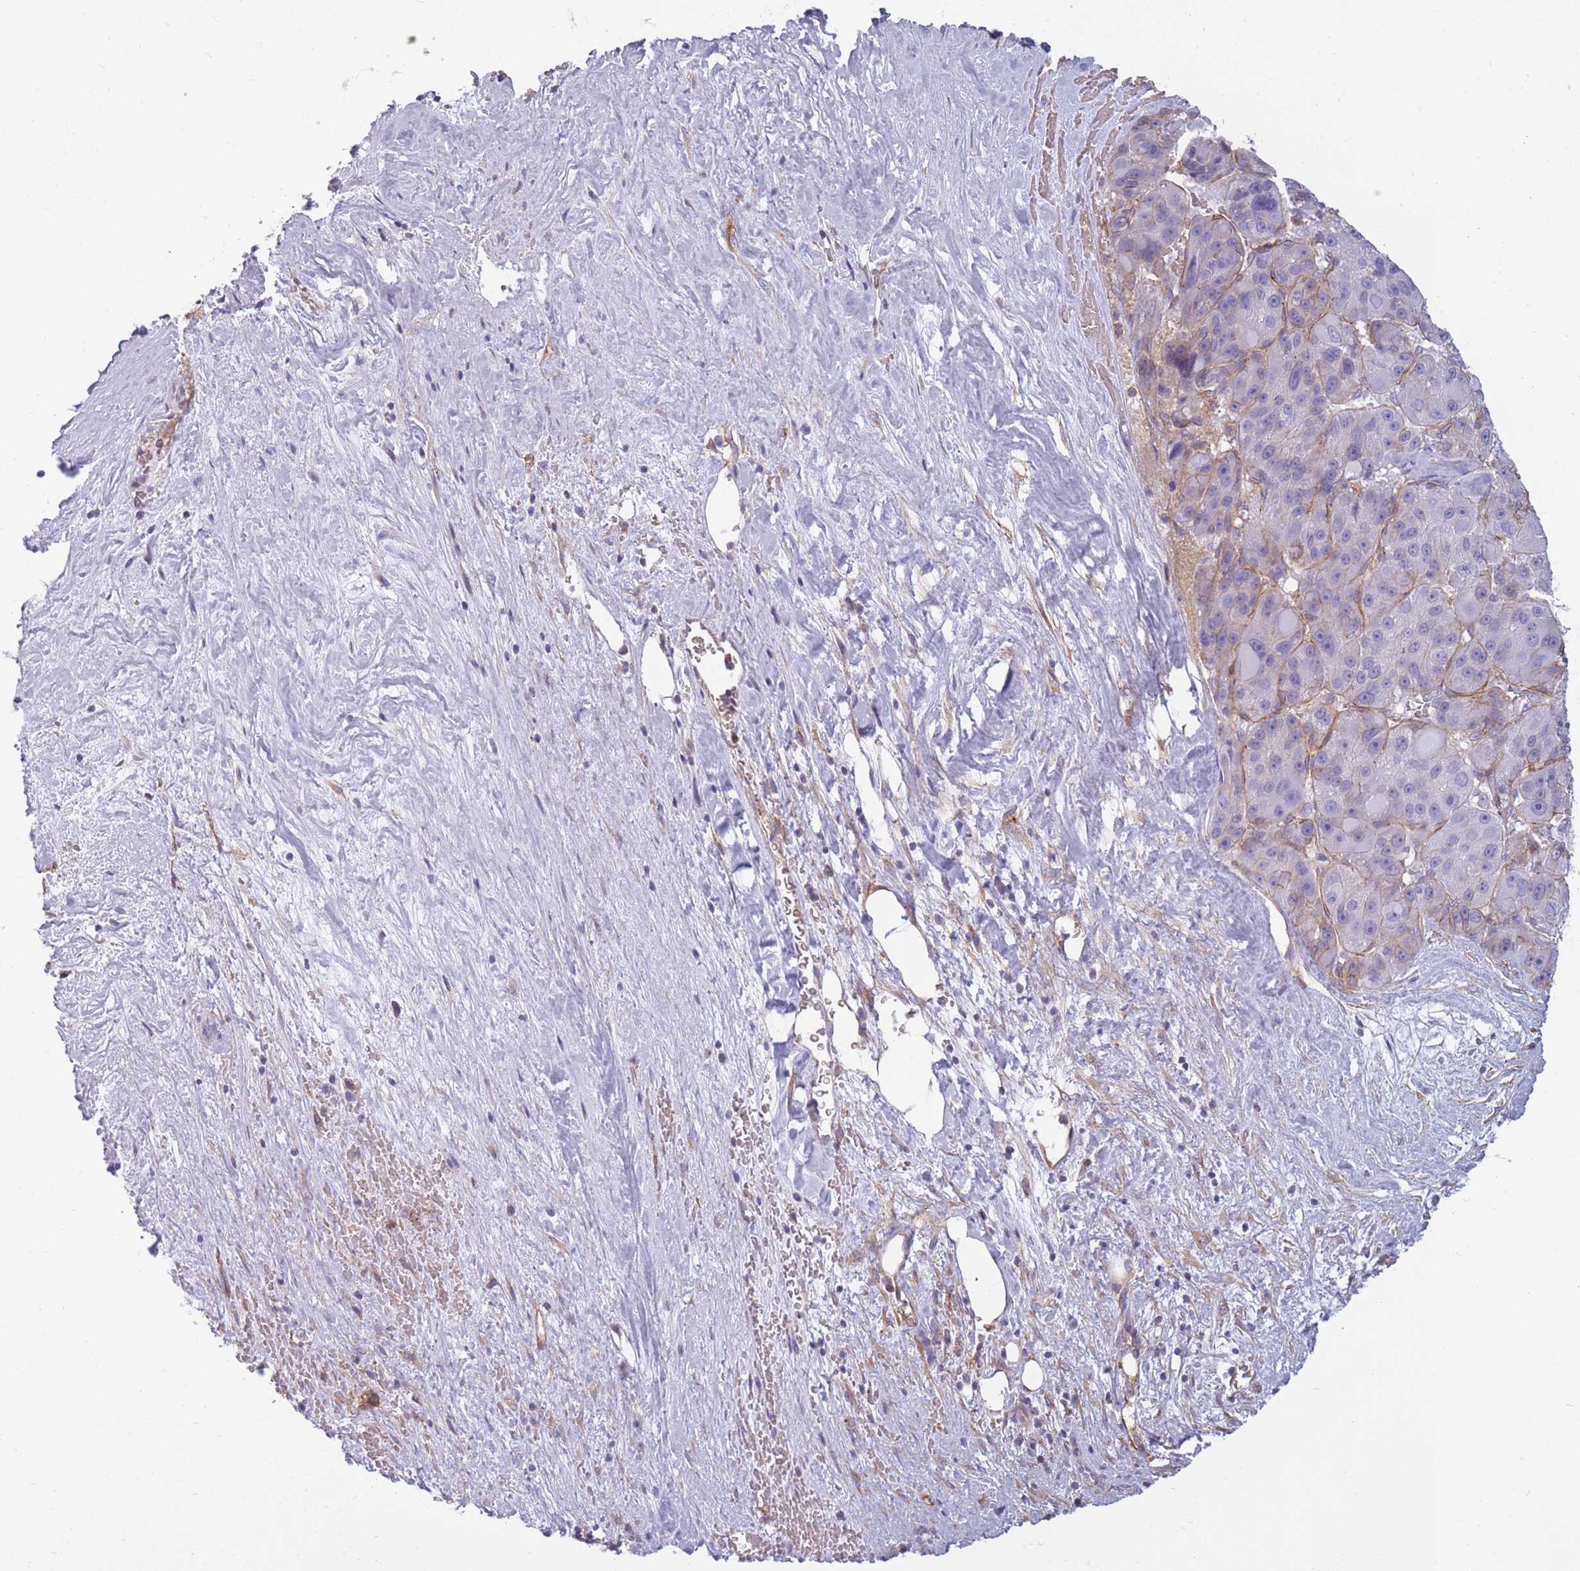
{"staining": {"intensity": "negative", "quantity": "none", "location": "none"}, "tissue": "liver cancer", "cell_type": "Tumor cells", "image_type": "cancer", "snomed": [{"axis": "morphology", "description": "Carcinoma, Hepatocellular, NOS"}, {"axis": "topography", "description": "Liver"}], "caption": "Immunohistochemistry histopathology image of human hepatocellular carcinoma (liver) stained for a protein (brown), which shows no staining in tumor cells.", "gene": "ADD1", "patient": {"sex": "male", "age": 76}}